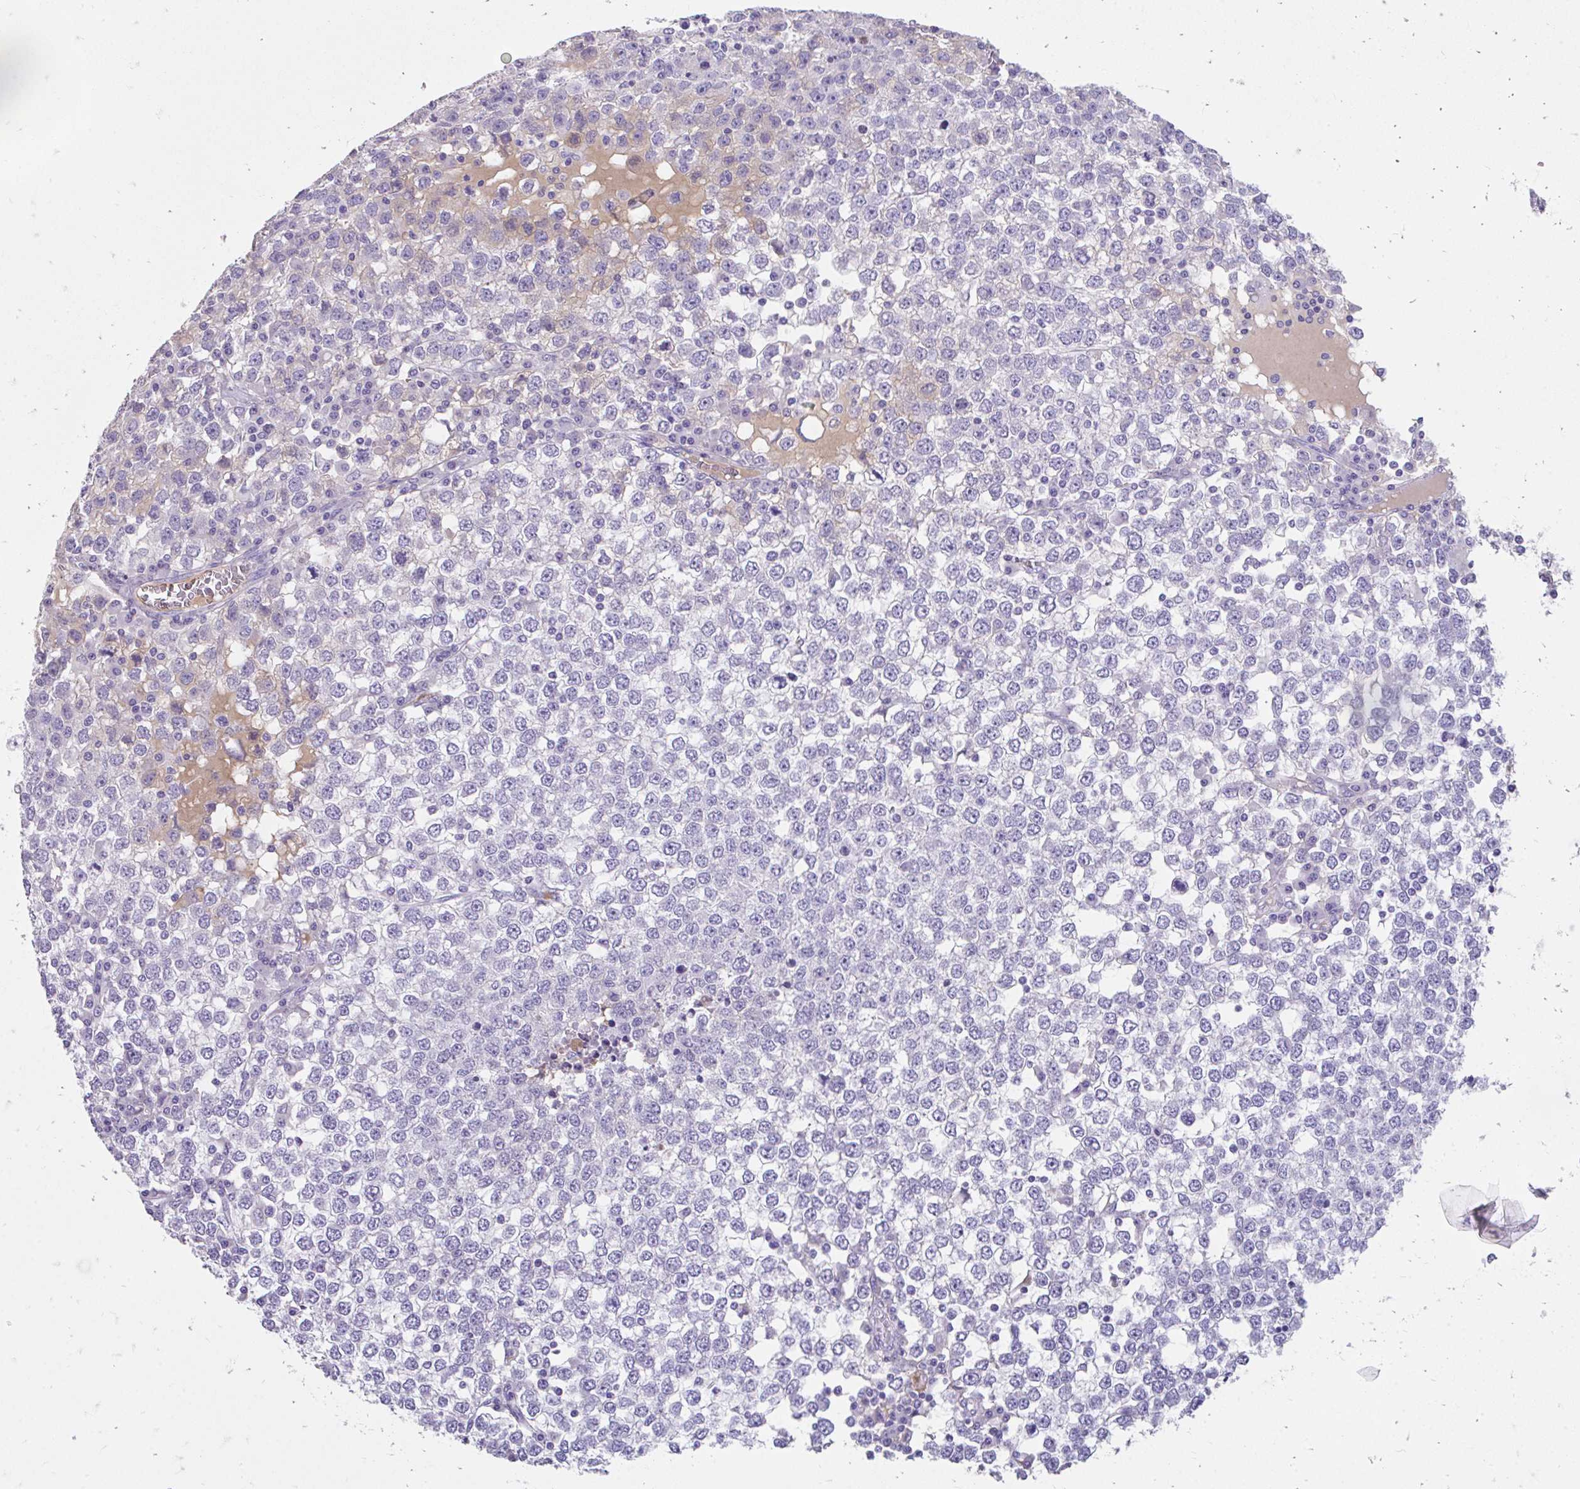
{"staining": {"intensity": "negative", "quantity": "none", "location": "none"}, "tissue": "testis cancer", "cell_type": "Tumor cells", "image_type": "cancer", "snomed": [{"axis": "morphology", "description": "Seminoma, NOS"}, {"axis": "topography", "description": "Testis"}], "caption": "The image reveals no staining of tumor cells in testis cancer. (Immunohistochemistry (ihc), brightfield microscopy, high magnification).", "gene": "CFH", "patient": {"sex": "male", "age": 65}}